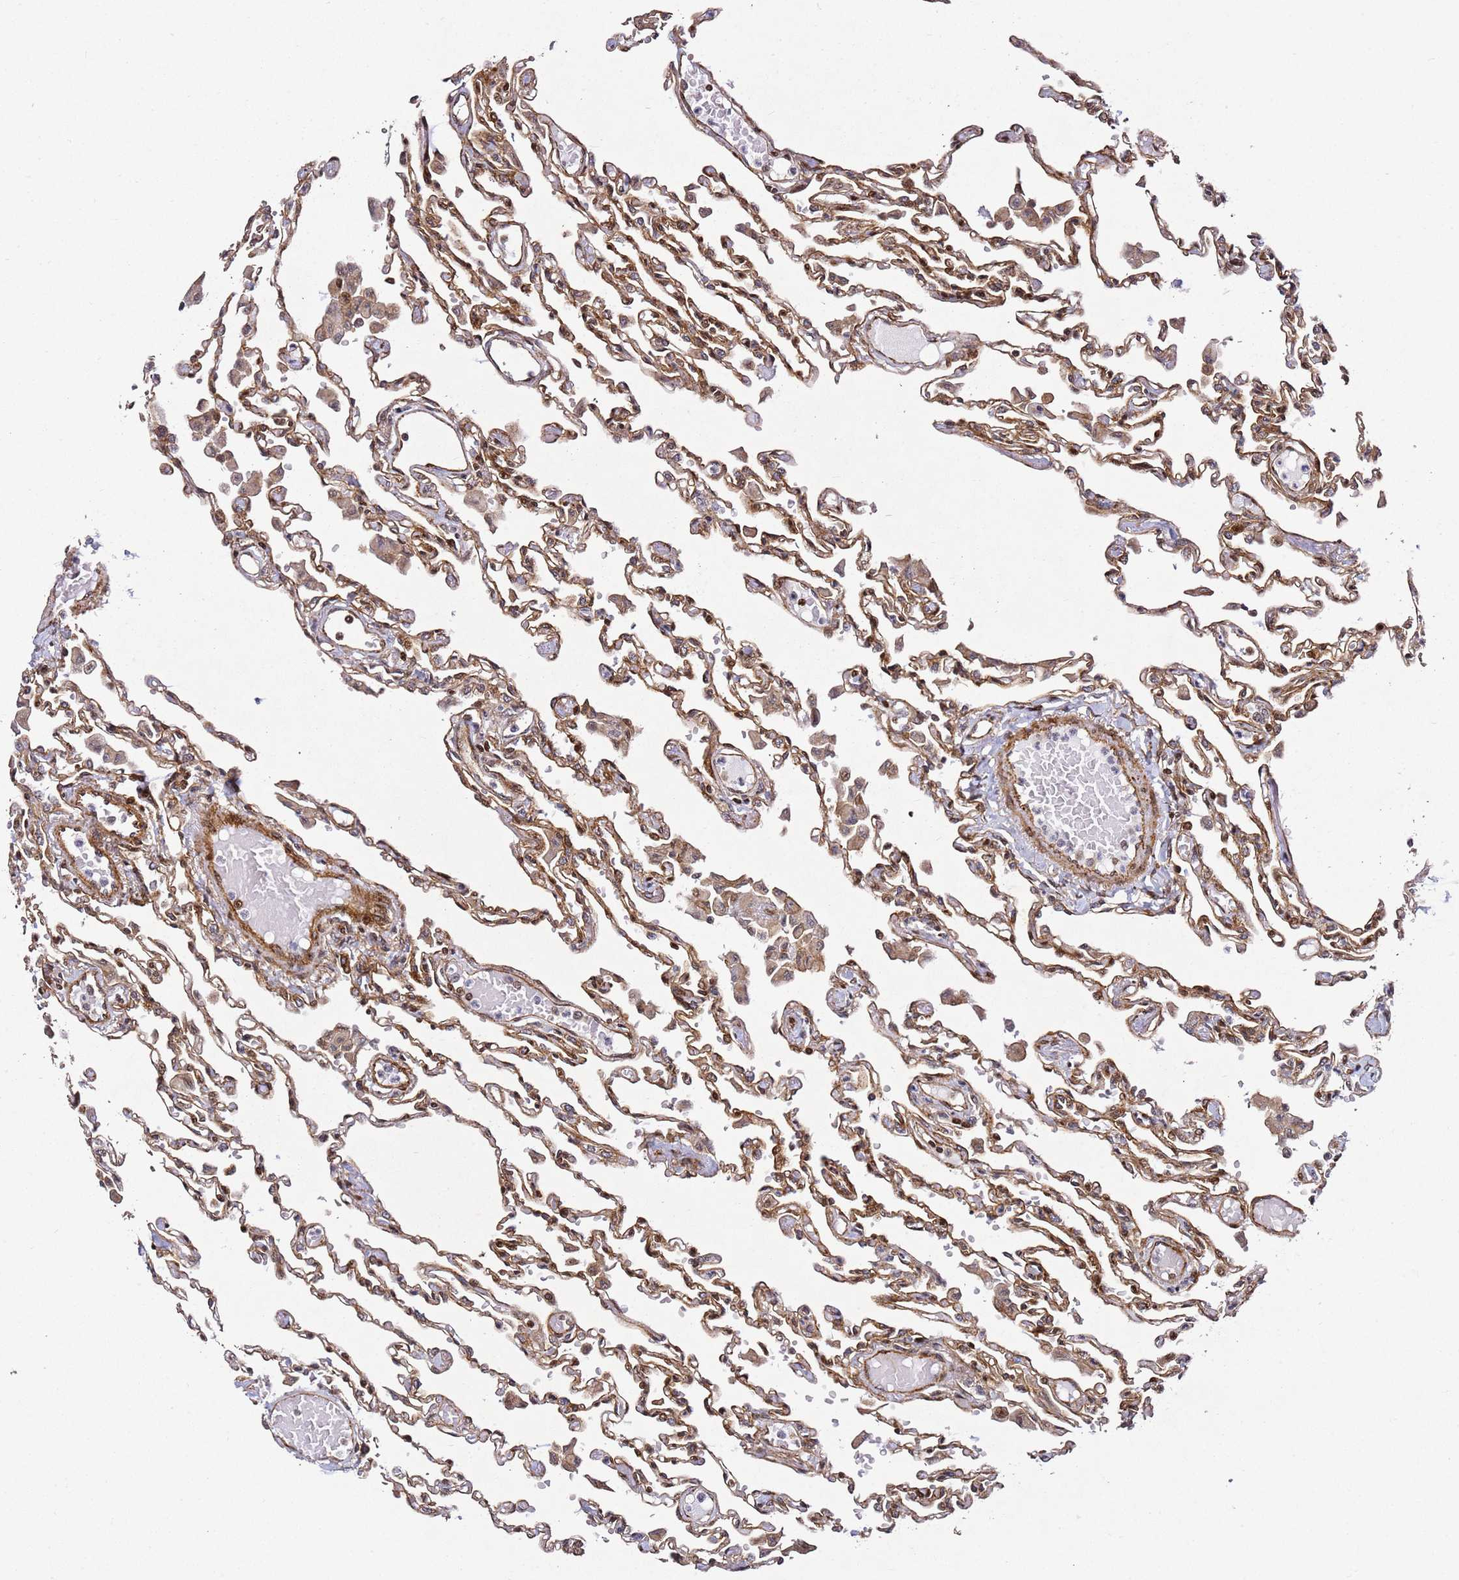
{"staining": {"intensity": "moderate", "quantity": "25%-75%", "location": "cytoplasmic/membranous"}, "tissue": "lung", "cell_type": "Alveolar cells", "image_type": "normal", "snomed": [{"axis": "morphology", "description": "Normal tissue, NOS"}, {"axis": "topography", "description": "Bronchus"}, {"axis": "topography", "description": "Lung"}], "caption": "Lung stained for a protein (brown) reveals moderate cytoplasmic/membranous positive positivity in approximately 25%-75% of alveolar cells.", "gene": "ZNF296", "patient": {"sex": "female", "age": 49}}